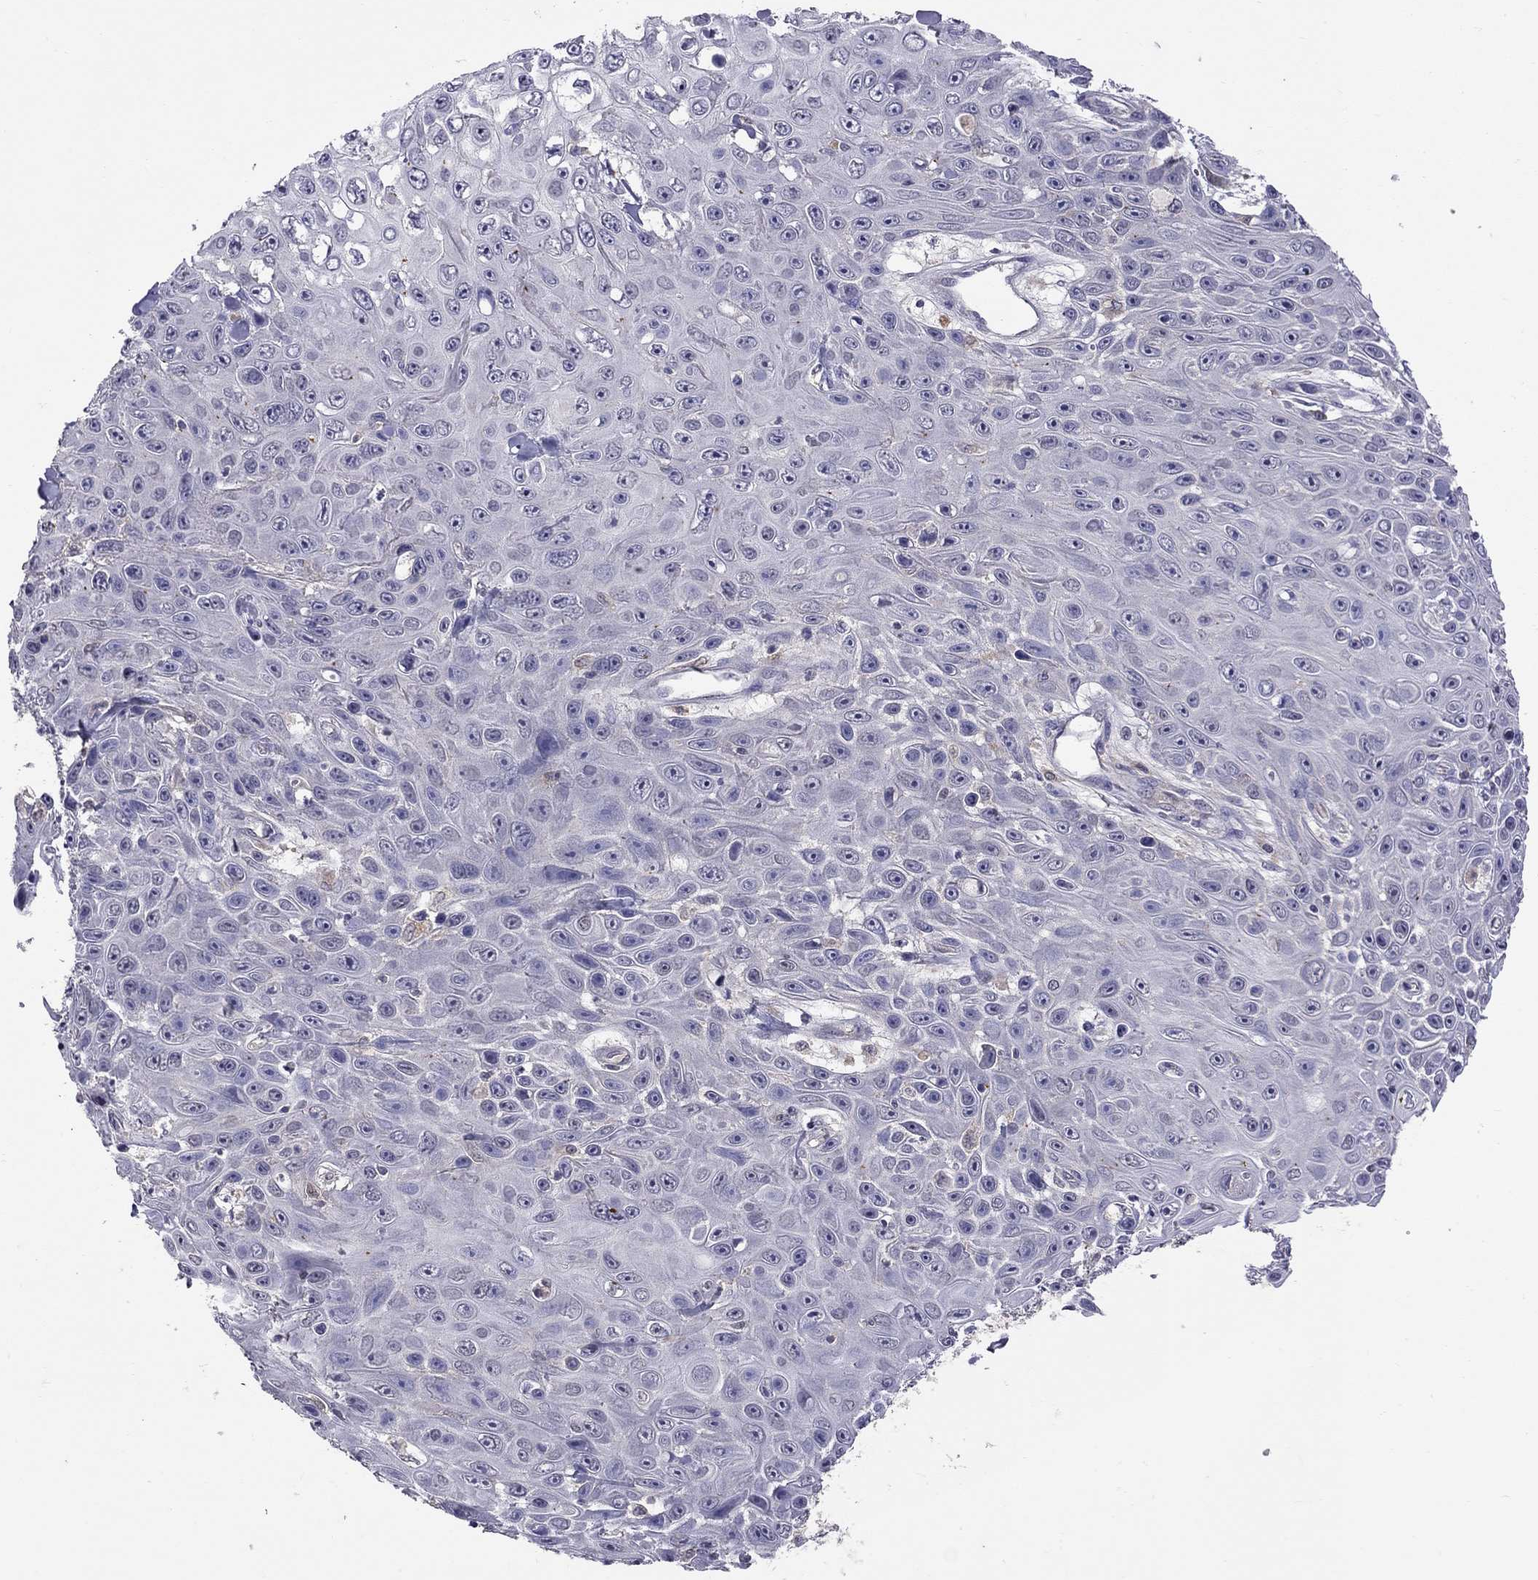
{"staining": {"intensity": "negative", "quantity": "none", "location": "none"}, "tissue": "skin cancer", "cell_type": "Tumor cells", "image_type": "cancer", "snomed": [{"axis": "morphology", "description": "Squamous cell carcinoma, NOS"}, {"axis": "topography", "description": "Skin"}], "caption": "Immunohistochemistry (IHC) micrograph of neoplastic tissue: skin cancer (squamous cell carcinoma) stained with DAB (3,3'-diaminobenzidine) reveals no significant protein expression in tumor cells.", "gene": "RTP5", "patient": {"sex": "male", "age": 82}}